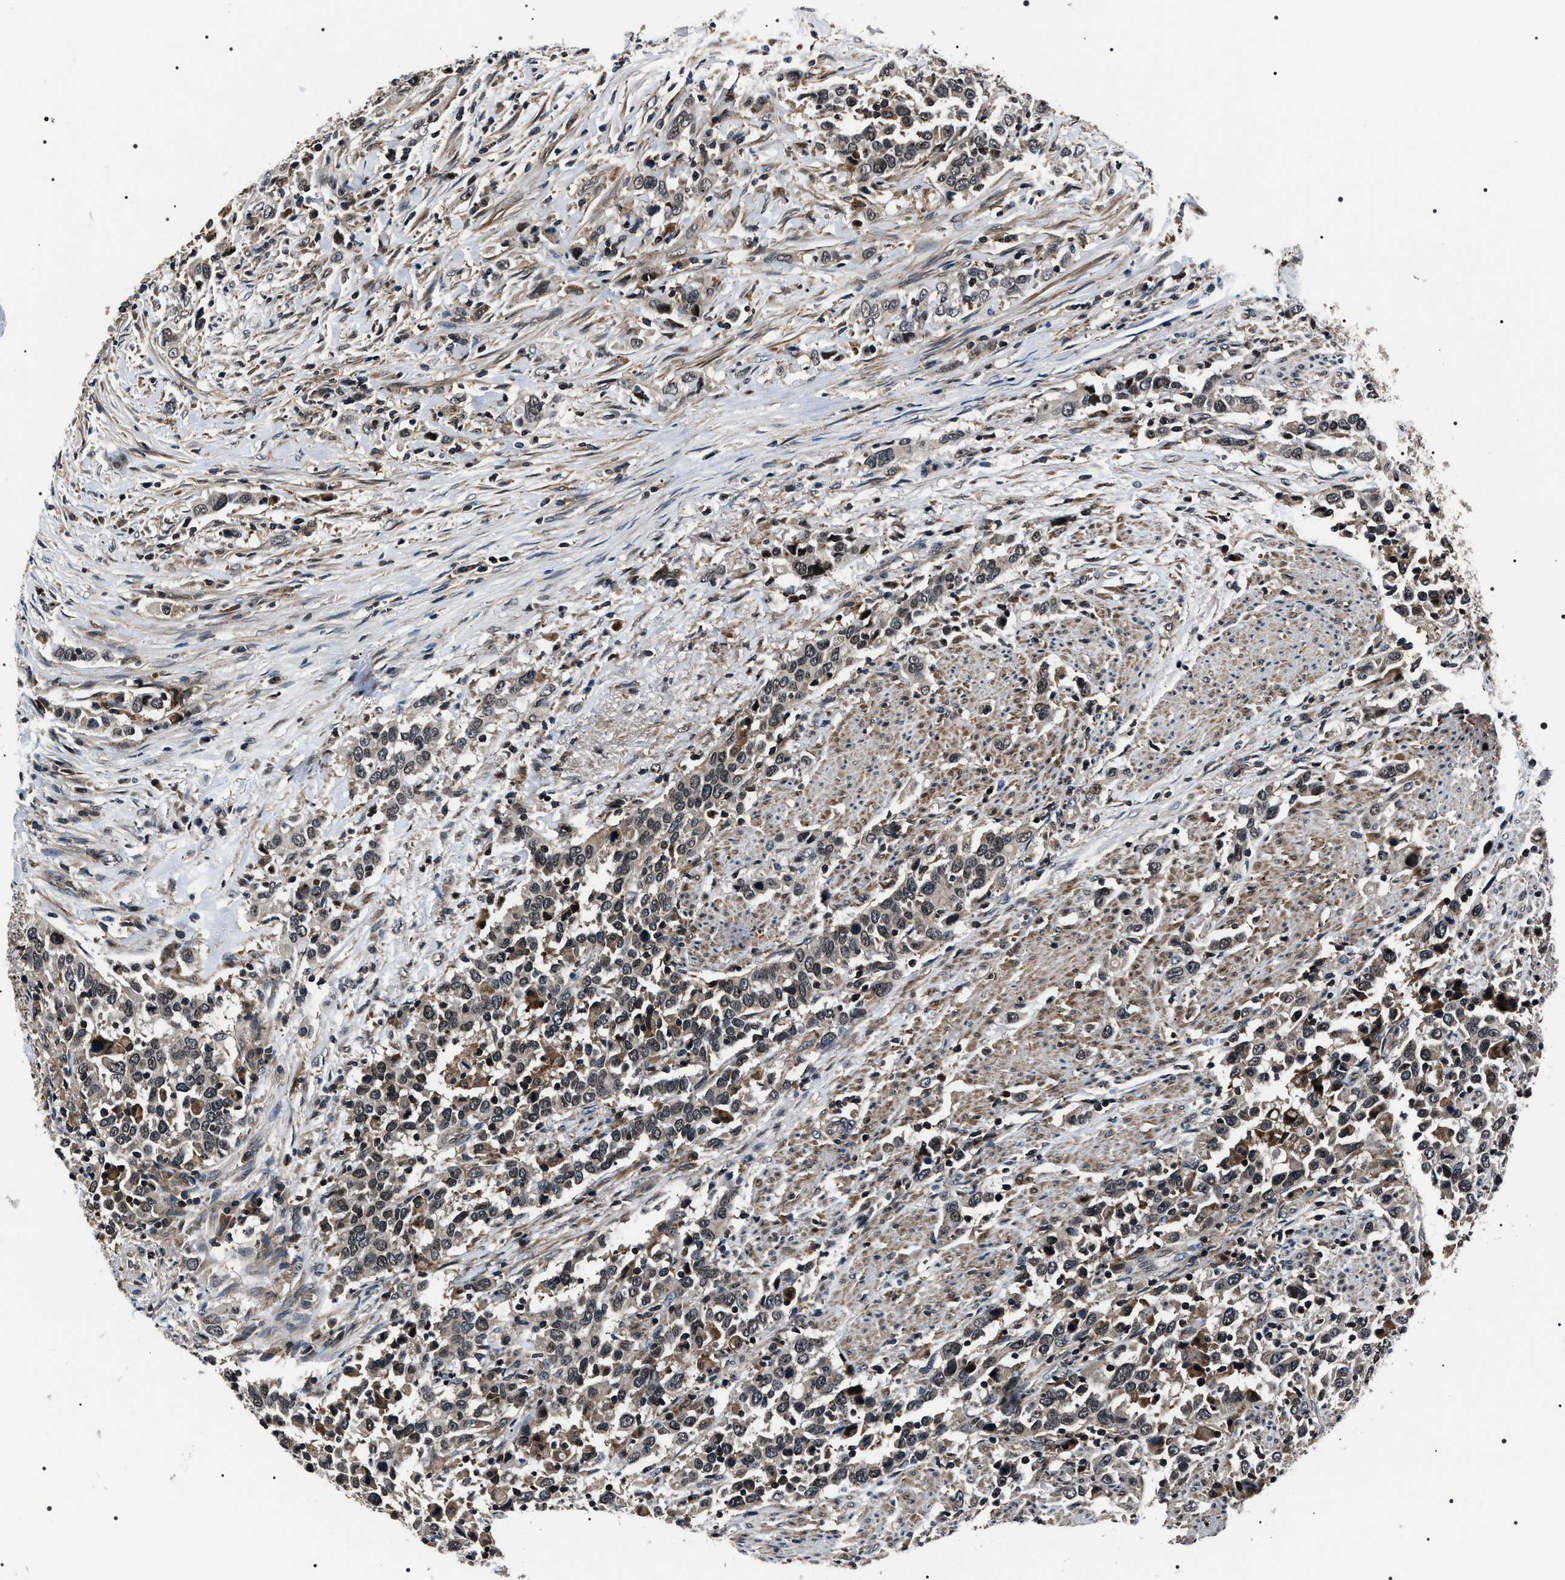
{"staining": {"intensity": "weak", "quantity": "<25%", "location": "nuclear"}, "tissue": "urothelial cancer", "cell_type": "Tumor cells", "image_type": "cancer", "snomed": [{"axis": "morphology", "description": "Urothelial carcinoma, High grade"}, {"axis": "topography", "description": "Urinary bladder"}], "caption": "Tumor cells are negative for protein expression in human urothelial cancer.", "gene": "SIPA1", "patient": {"sex": "male", "age": 61}}